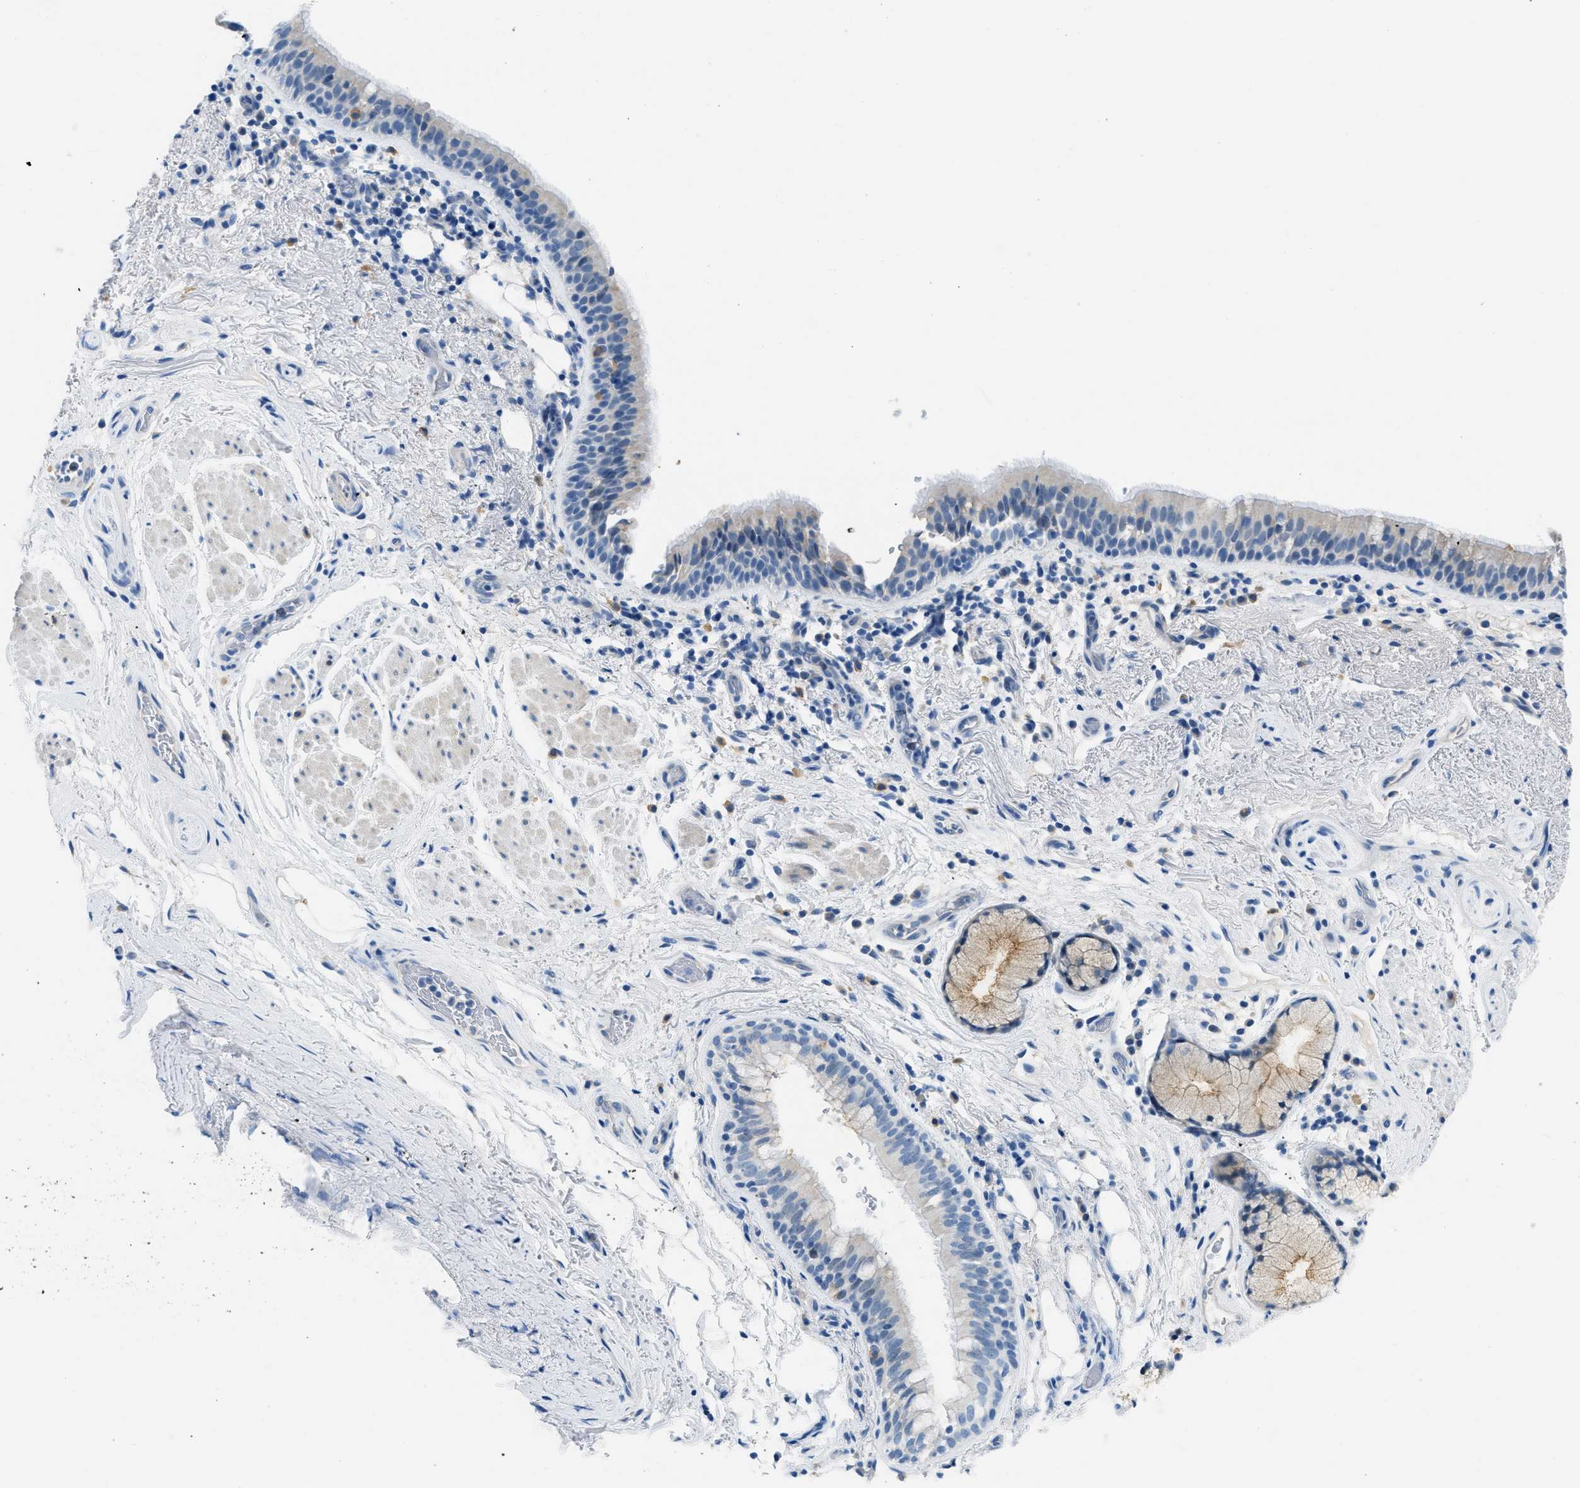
{"staining": {"intensity": "negative", "quantity": "none", "location": "none"}, "tissue": "bronchus", "cell_type": "Respiratory epithelial cells", "image_type": "normal", "snomed": [{"axis": "morphology", "description": "Normal tissue, NOS"}, {"axis": "morphology", "description": "Inflammation, NOS"}, {"axis": "topography", "description": "Cartilage tissue"}, {"axis": "topography", "description": "Bronchus"}], "caption": "Bronchus stained for a protein using immunohistochemistry (IHC) demonstrates no positivity respiratory epithelial cells.", "gene": "CLDN18", "patient": {"sex": "male", "age": 77}}